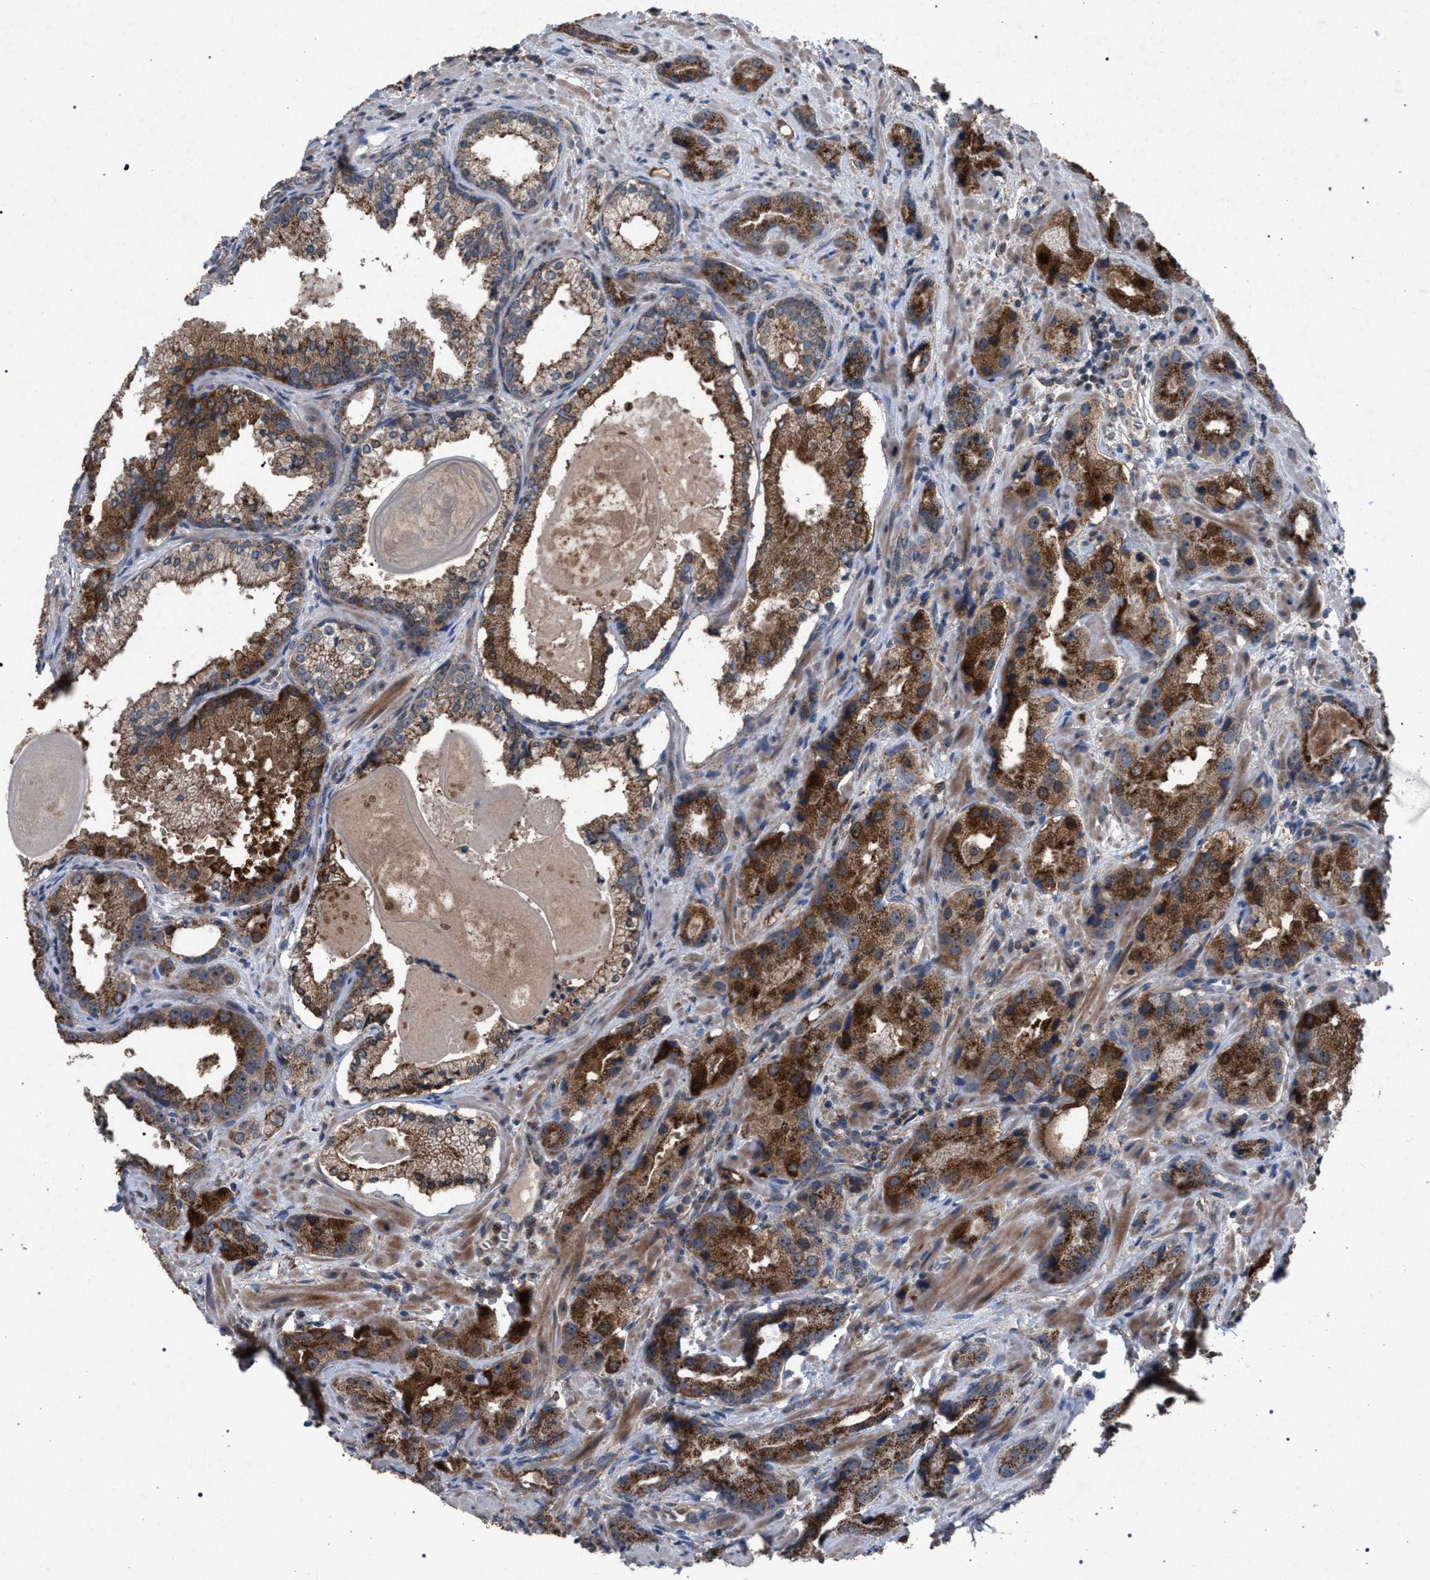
{"staining": {"intensity": "strong", "quantity": ">75%", "location": "cytoplasmic/membranous,nuclear"}, "tissue": "prostate cancer", "cell_type": "Tumor cells", "image_type": "cancer", "snomed": [{"axis": "morphology", "description": "Adenocarcinoma, High grade"}, {"axis": "topography", "description": "Prostate"}], "caption": "Tumor cells demonstrate strong cytoplasmic/membranous and nuclear expression in about >75% of cells in prostate adenocarcinoma (high-grade). (Brightfield microscopy of DAB IHC at high magnification).", "gene": "HSD17B4", "patient": {"sex": "male", "age": 63}}